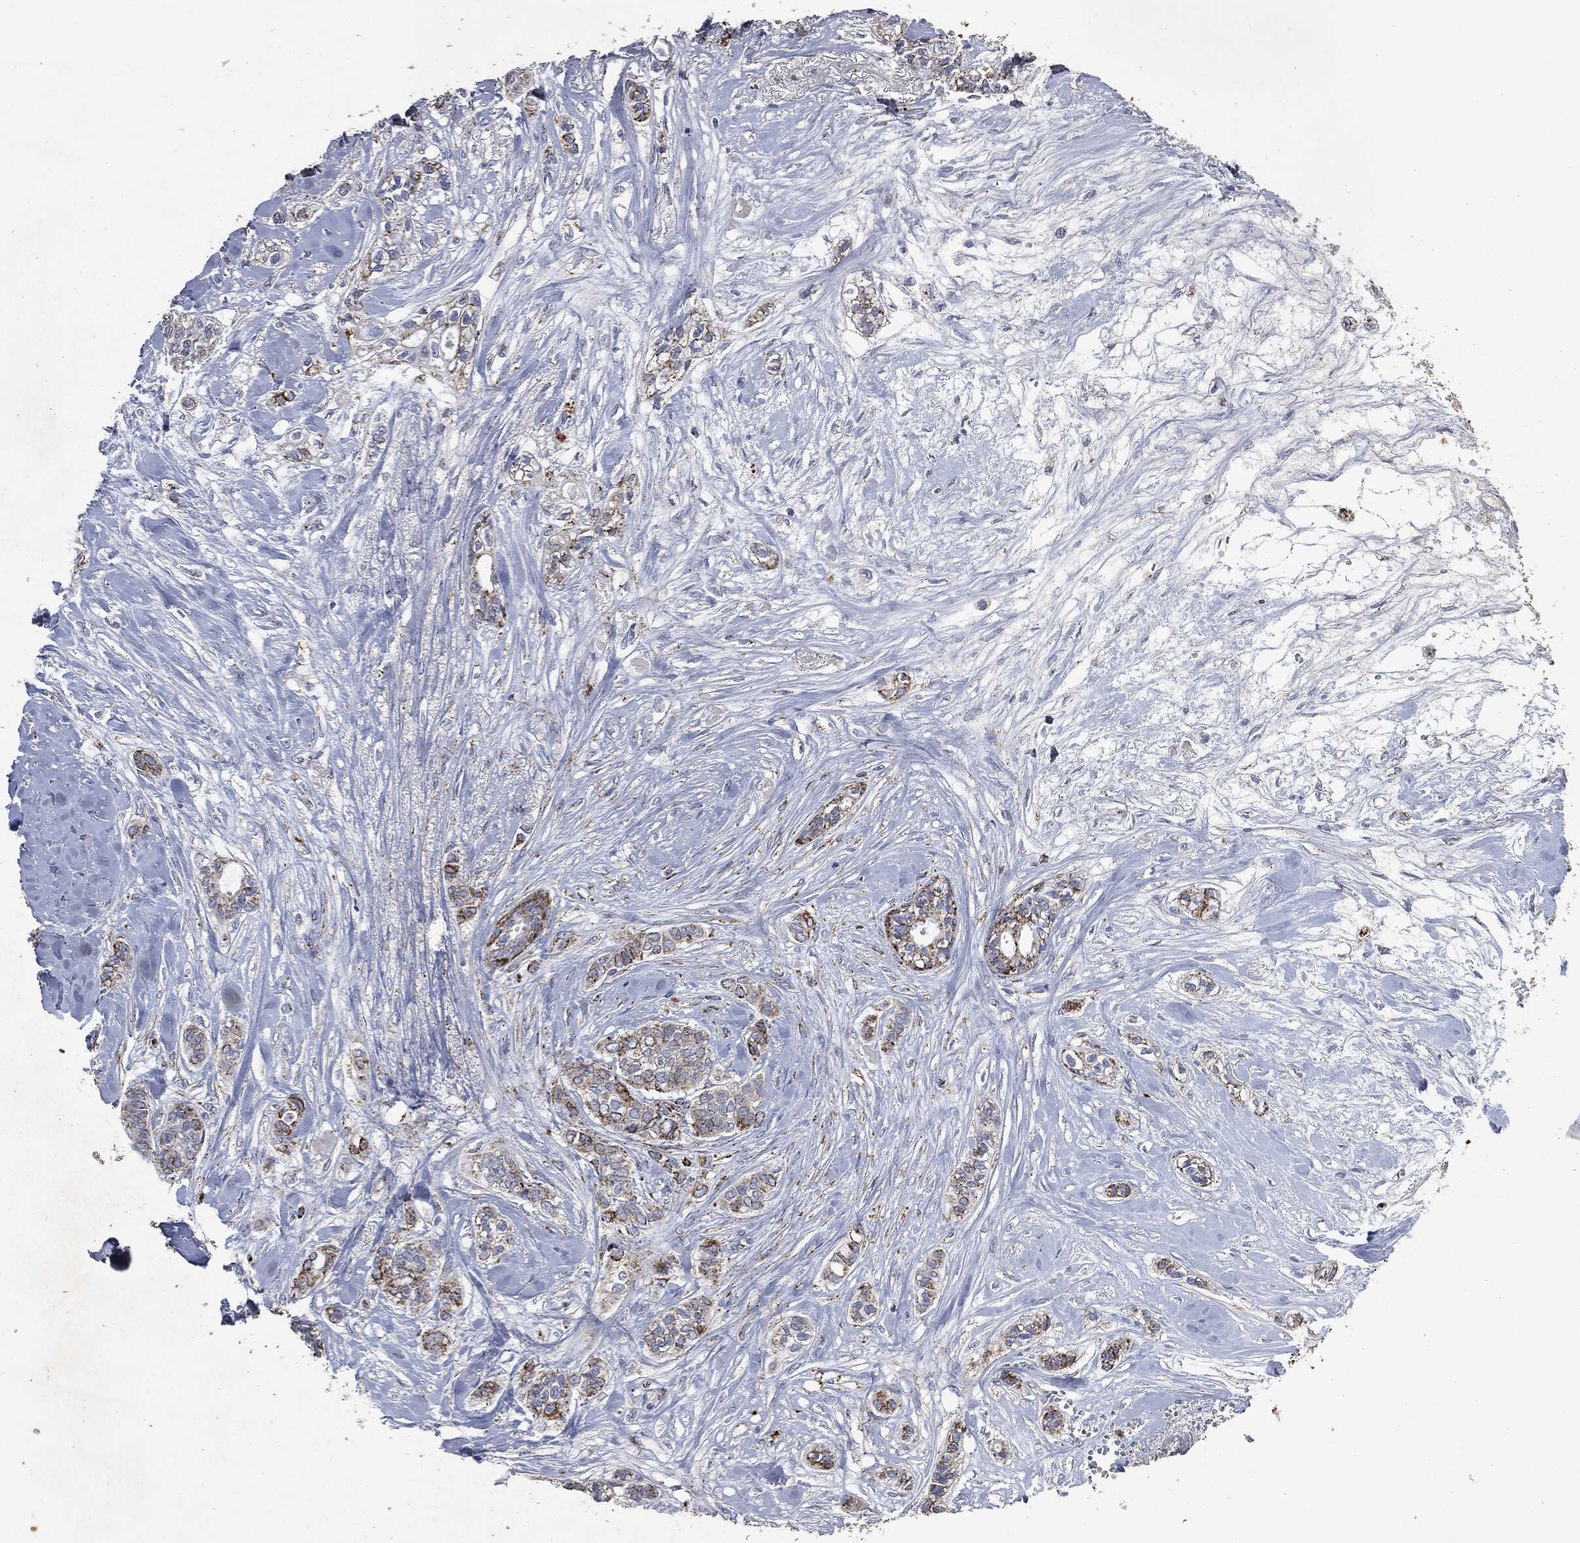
{"staining": {"intensity": "strong", "quantity": "<25%", "location": "cytoplasmic/membranous"}, "tissue": "breast cancer", "cell_type": "Tumor cells", "image_type": "cancer", "snomed": [{"axis": "morphology", "description": "Duct carcinoma"}, {"axis": "topography", "description": "Breast"}], "caption": "Strong cytoplasmic/membranous staining is present in about <25% of tumor cells in invasive ductal carcinoma (breast). The staining was performed using DAB (3,3'-diaminobenzidine) to visualize the protein expression in brown, while the nuclei were stained in blue with hematoxylin (Magnification: 20x).", "gene": "RYK", "patient": {"sex": "female", "age": 71}}